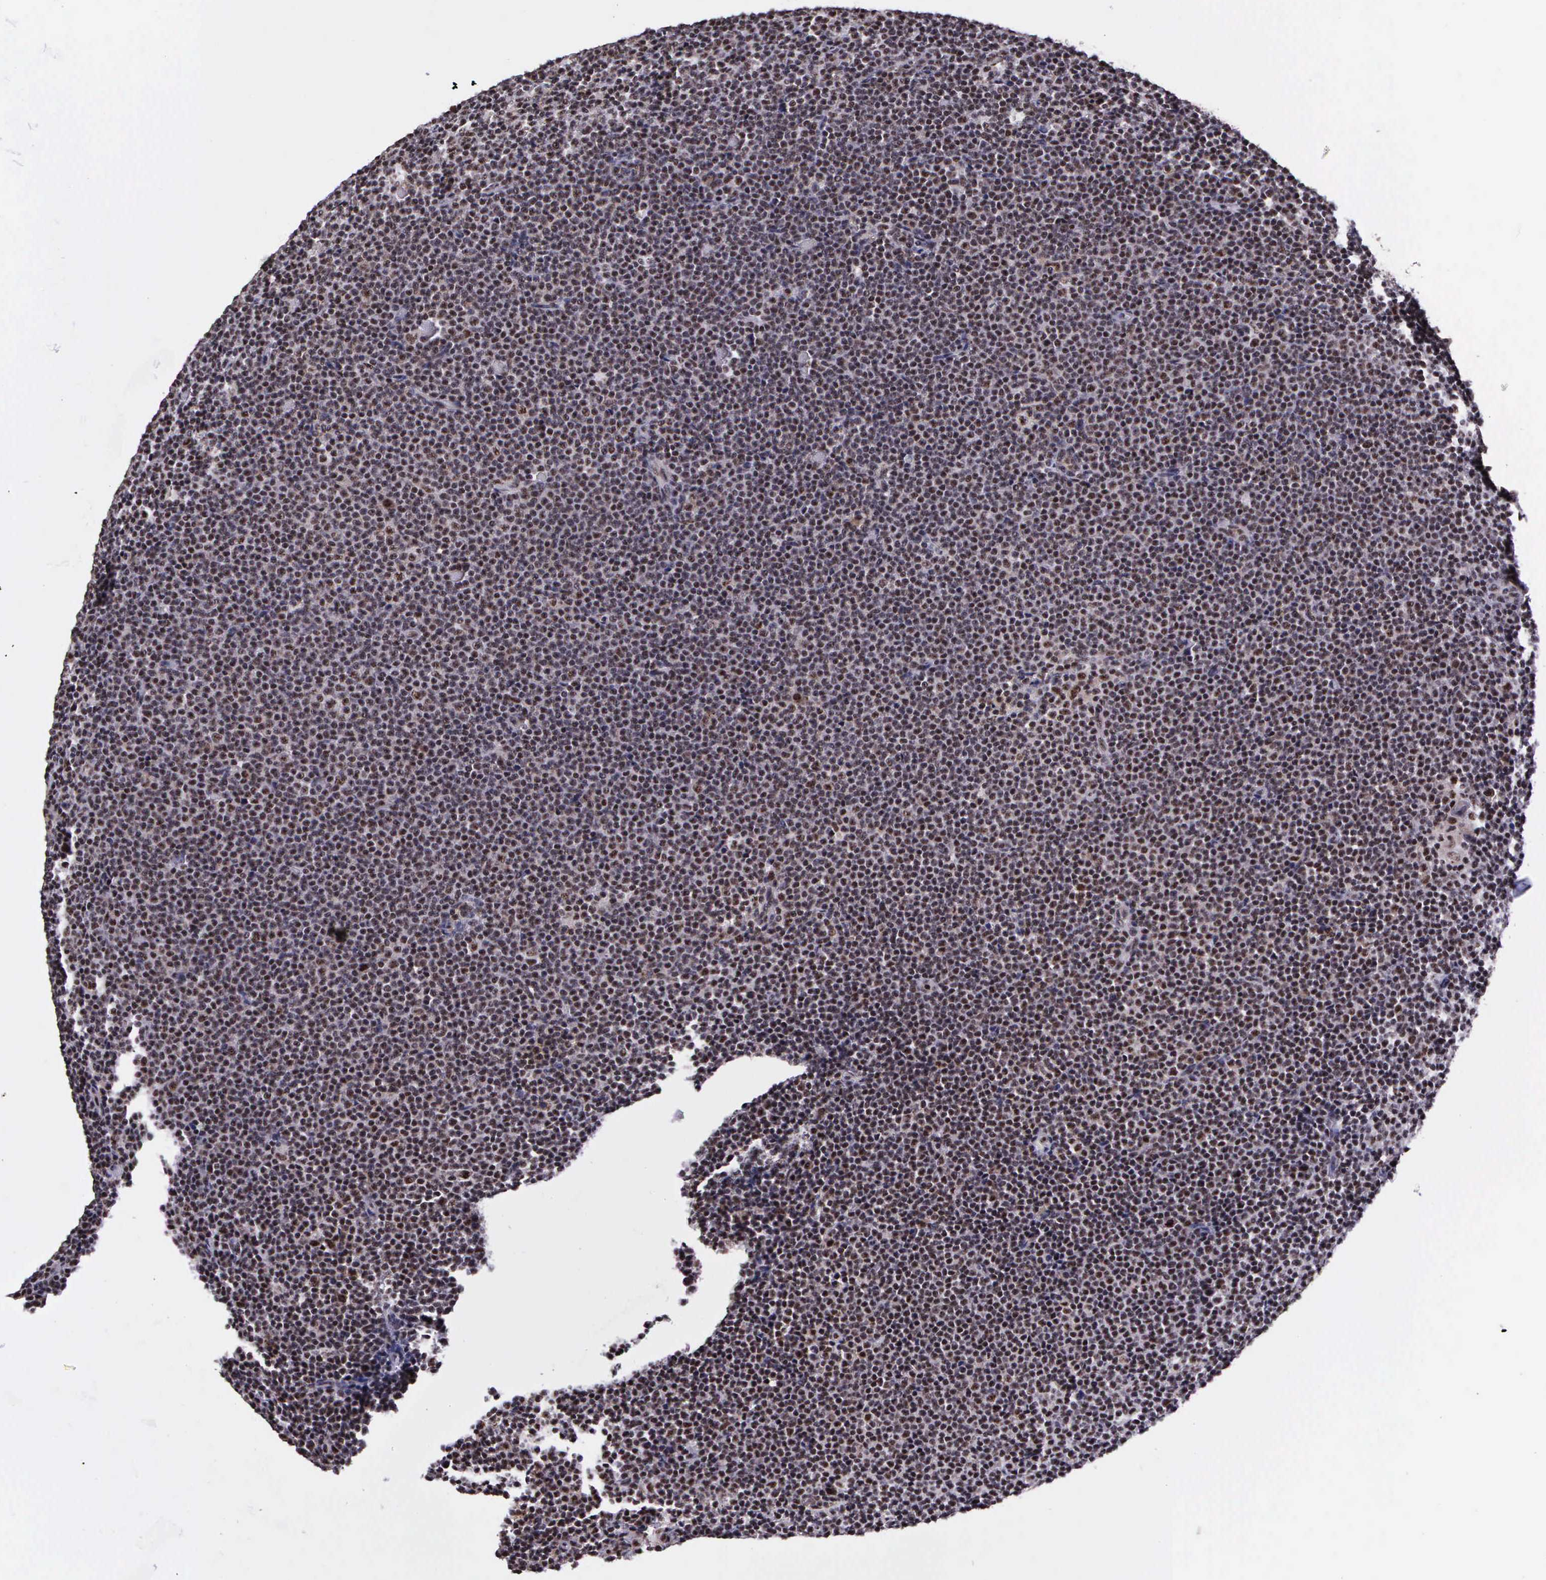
{"staining": {"intensity": "weak", "quantity": ">75%", "location": "nuclear"}, "tissue": "lymphoma", "cell_type": "Tumor cells", "image_type": "cancer", "snomed": [{"axis": "morphology", "description": "Malignant lymphoma, non-Hodgkin's type, Low grade"}, {"axis": "topography", "description": "Lymph node"}], "caption": "IHC histopathology image of neoplastic tissue: human lymphoma stained using immunohistochemistry (IHC) exhibits low levels of weak protein expression localized specifically in the nuclear of tumor cells, appearing as a nuclear brown color.", "gene": "FAM47A", "patient": {"sex": "female", "age": 69}}